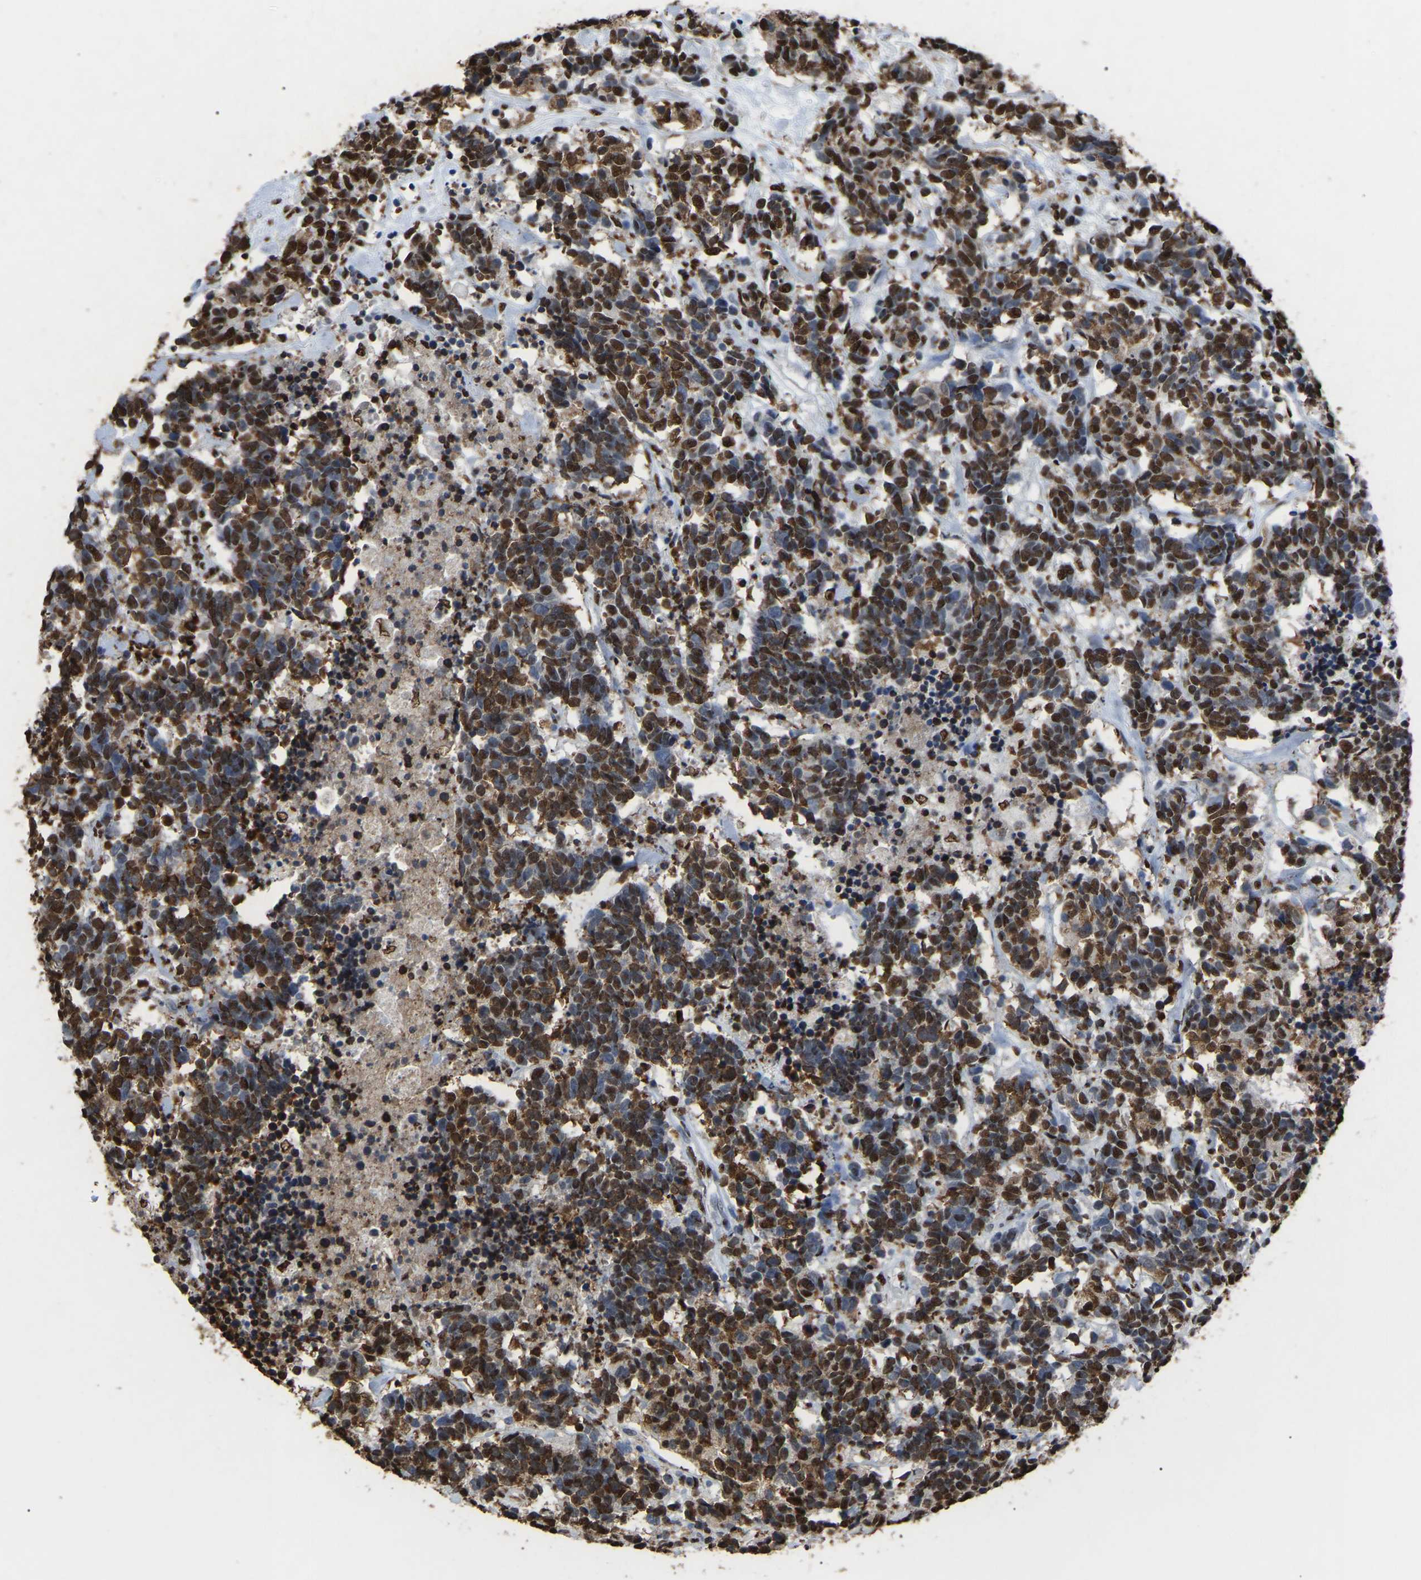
{"staining": {"intensity": "strong", "quantity": ">75%", "location": "nuclear"}, "tissue": "carcinoid", "cell_type": "Tumor cells", "image_type": "cancer", "snomed": [{"axis": "morphology", "description": "Carcinoma, NOS"}, {"axis": "morphology", "description": "Carcinoid, malignant, NOS"}, {"axis": "topography", "description": "Urinary bladder"}], "caption": "Approximately >75% of tumor cells in human carcinoid reveal strong nuclear protein positivity as visualized by brown immunohistochemical staining.", "gene": "RBL2", "patient": {"sex": "male", "age": 57}}